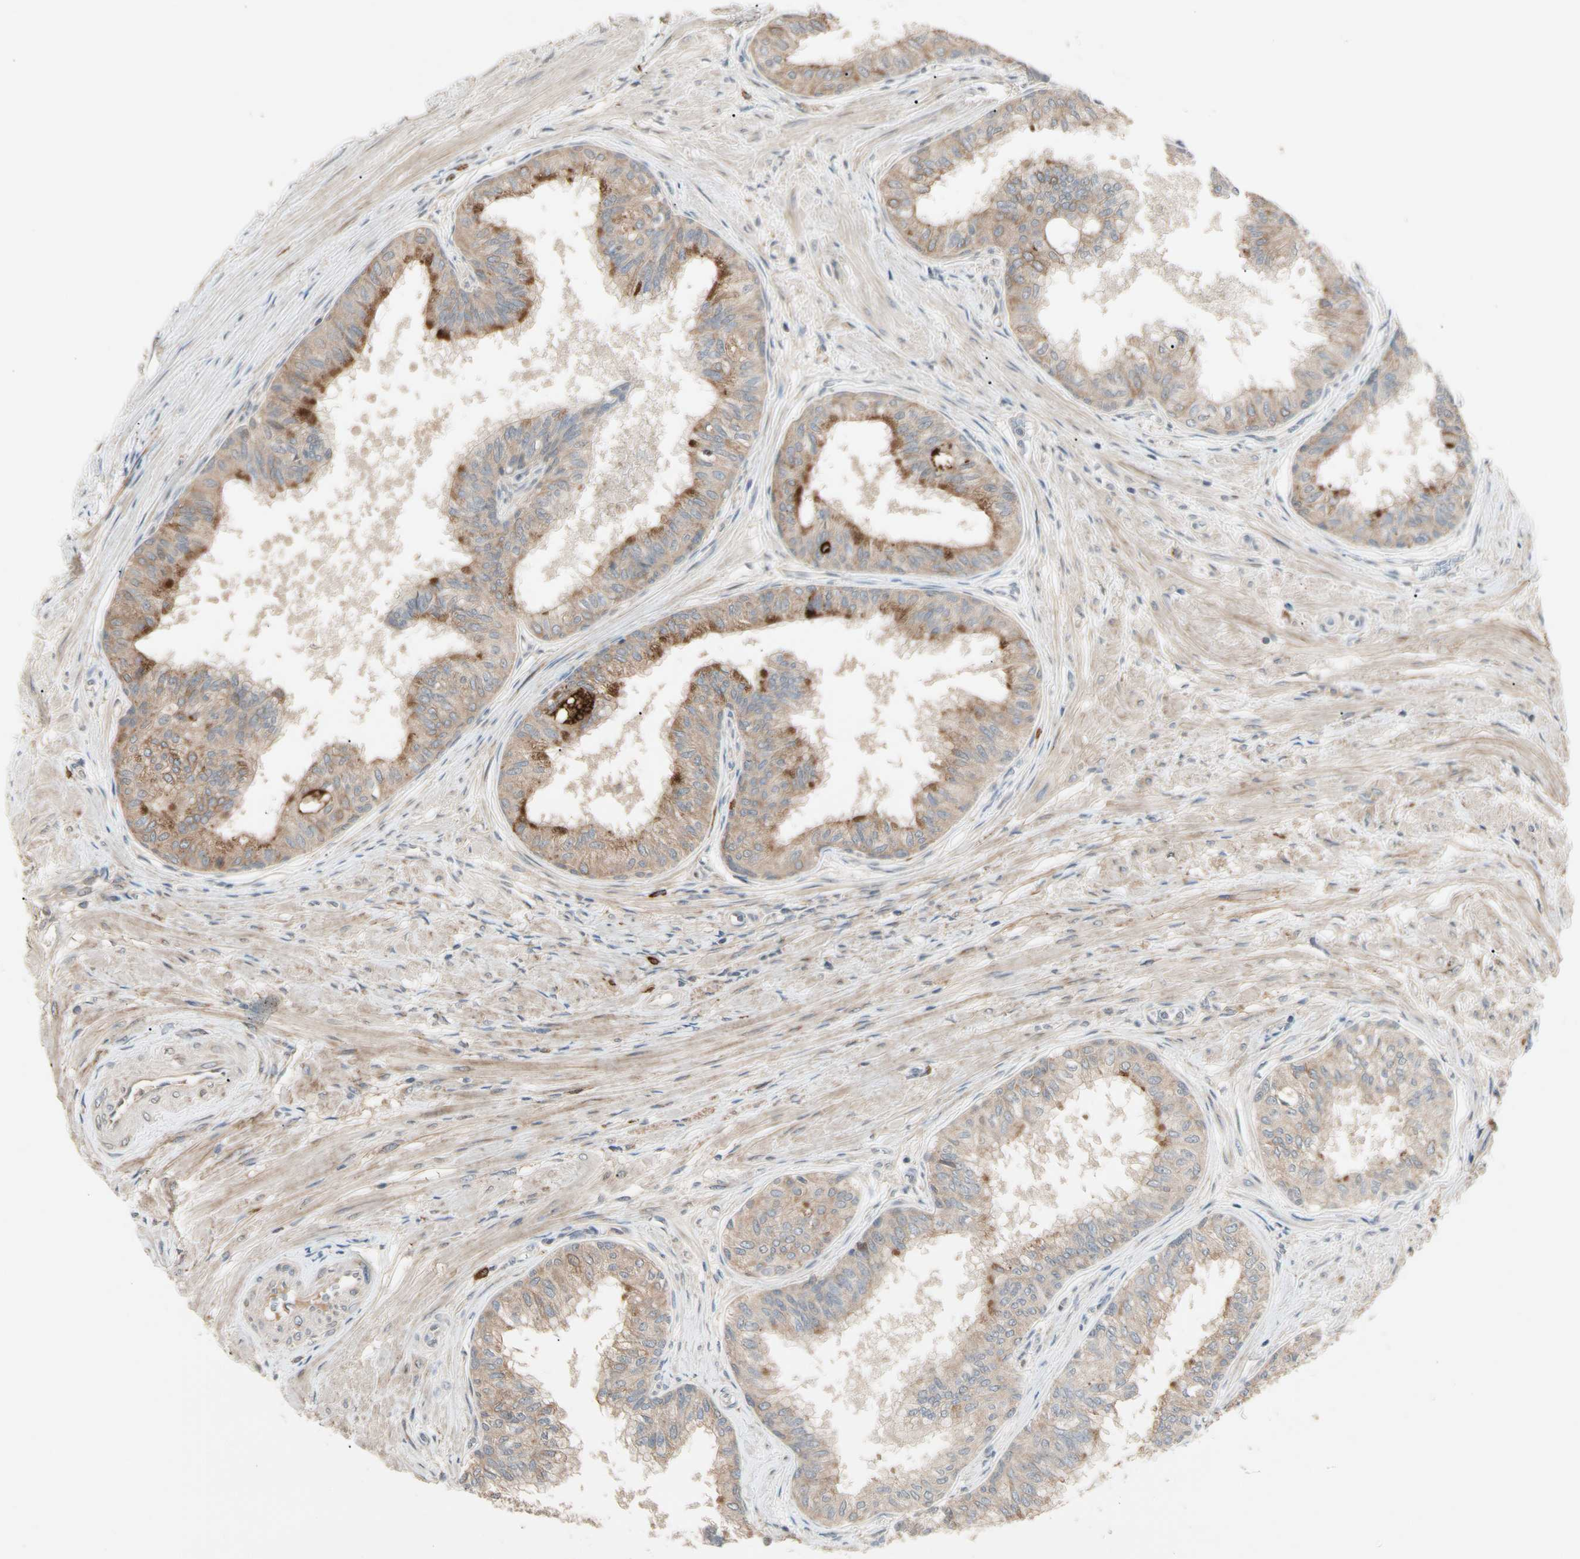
{"staining": {"intensity": "moderate", "quantity": ">75%", "location": "cytoplasmic/membranous"}, "tissue": "prostate", "cell_type": "Glandular cells", "image_type": "normal", "snomed": [{"axis": "morphology", "description": "Normal tissue, NOS"}, {"axis": "topography", "description": "Prostate"}, {"axis": "topography", "description": "Seminal veicle"}], "caption": "Brown immunohistochemical staining in benign prostate exhibits moderate cytoplasmic/membranous expression in approximately >75% of glandular cells.", "gene": "ATG4C", "patient": {"sex": "male", "age": 60}}